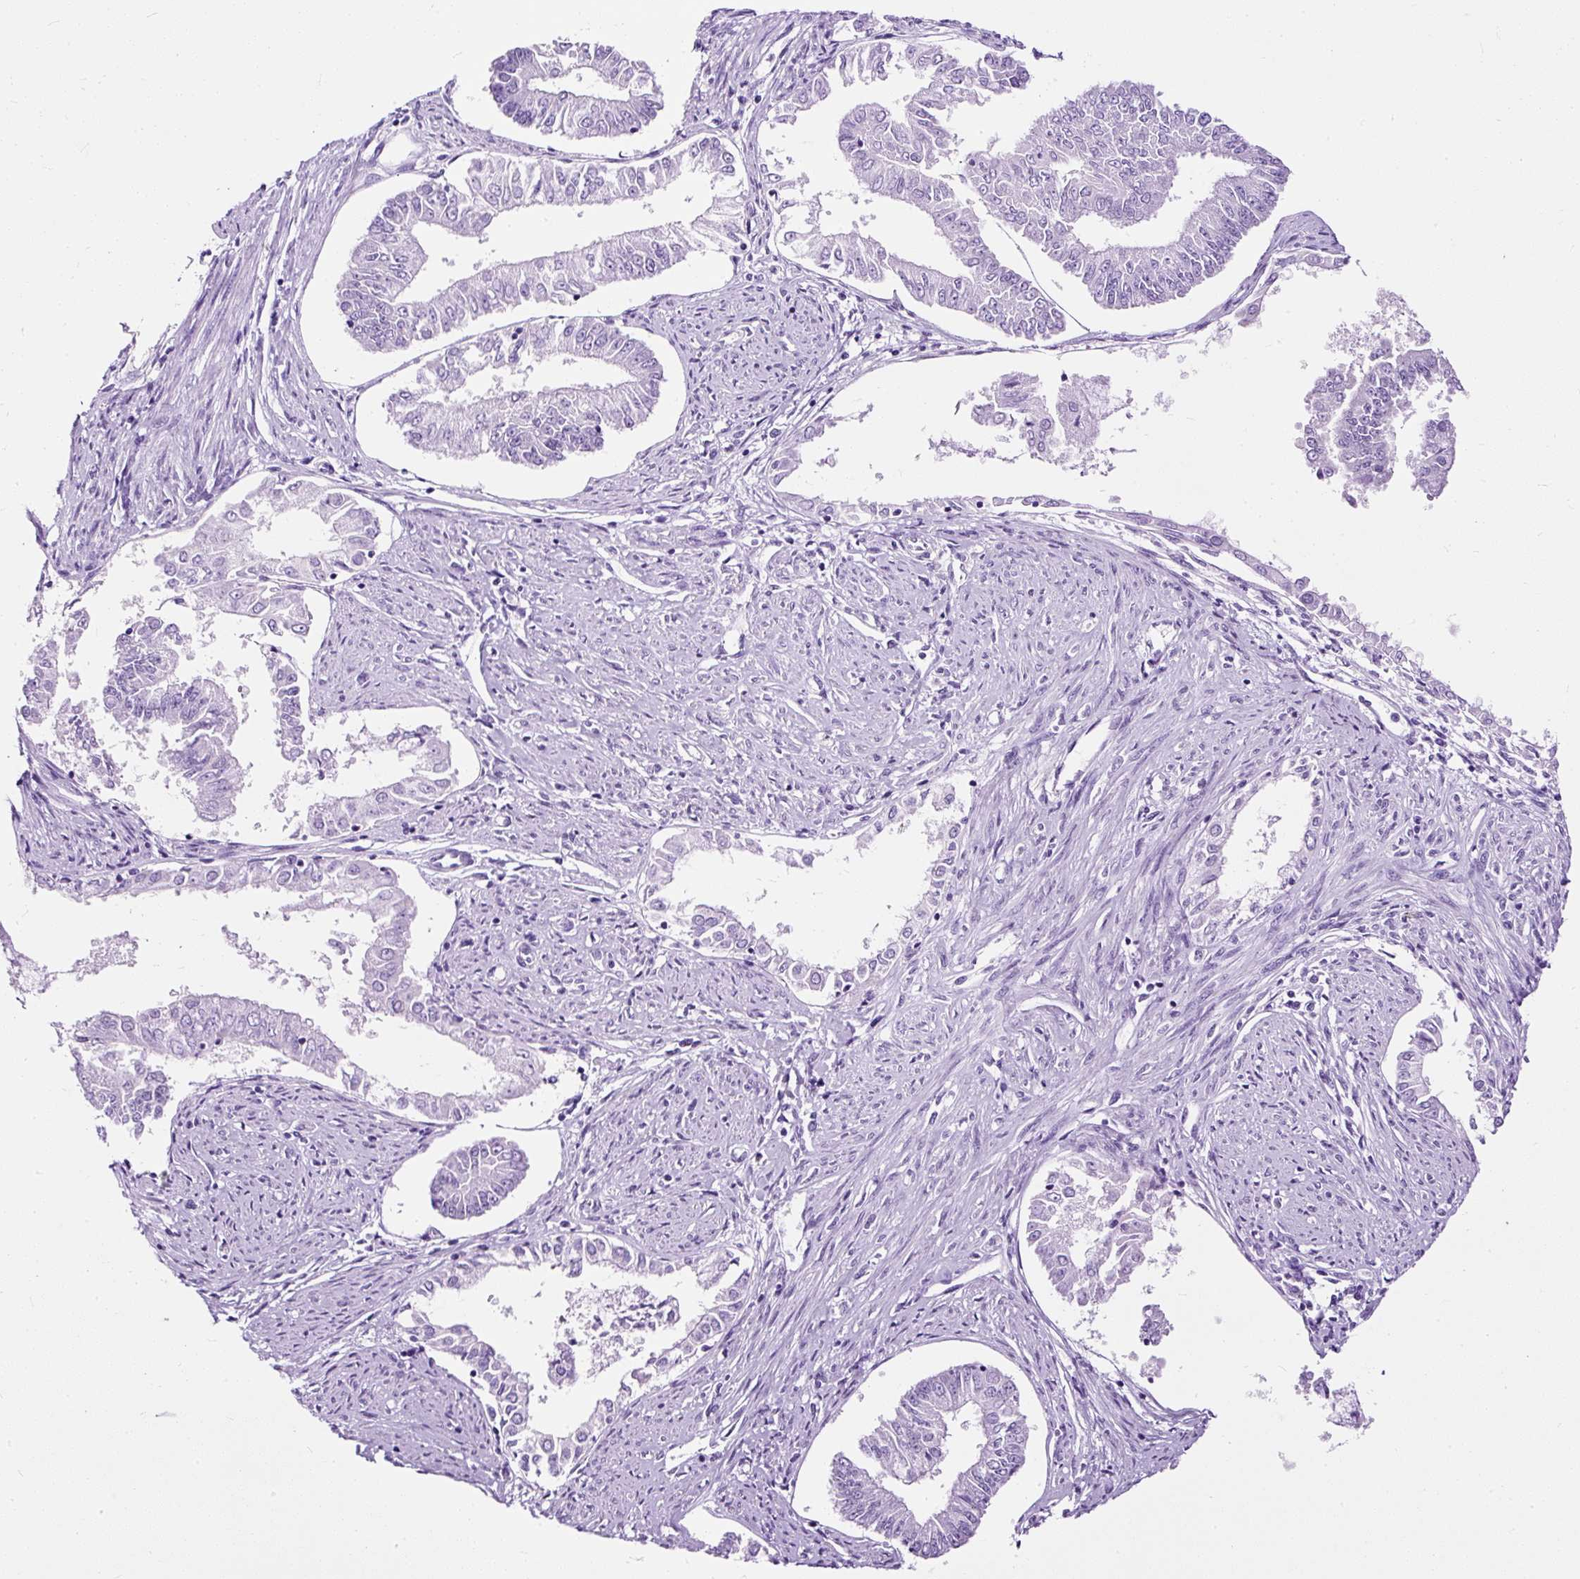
{"staining": {"intensity": "negative", "quantity": "none", "location": "none"}, "tissue": "endometrial cancer", "cell_type": "Tumor cells", "image_type": "cancer", "snomed": [{"axis": "morphology", "description": "Adenocarcinoma, NOS"}, {"axis": "topography", "description": "Endometrium"}], "caption": "Tumor cells are negative for protein expression in human endometrial cancer. Nuclei are stained in blue.", "gene": "NTS", "patient": {"sex": "female", "age": 76}}